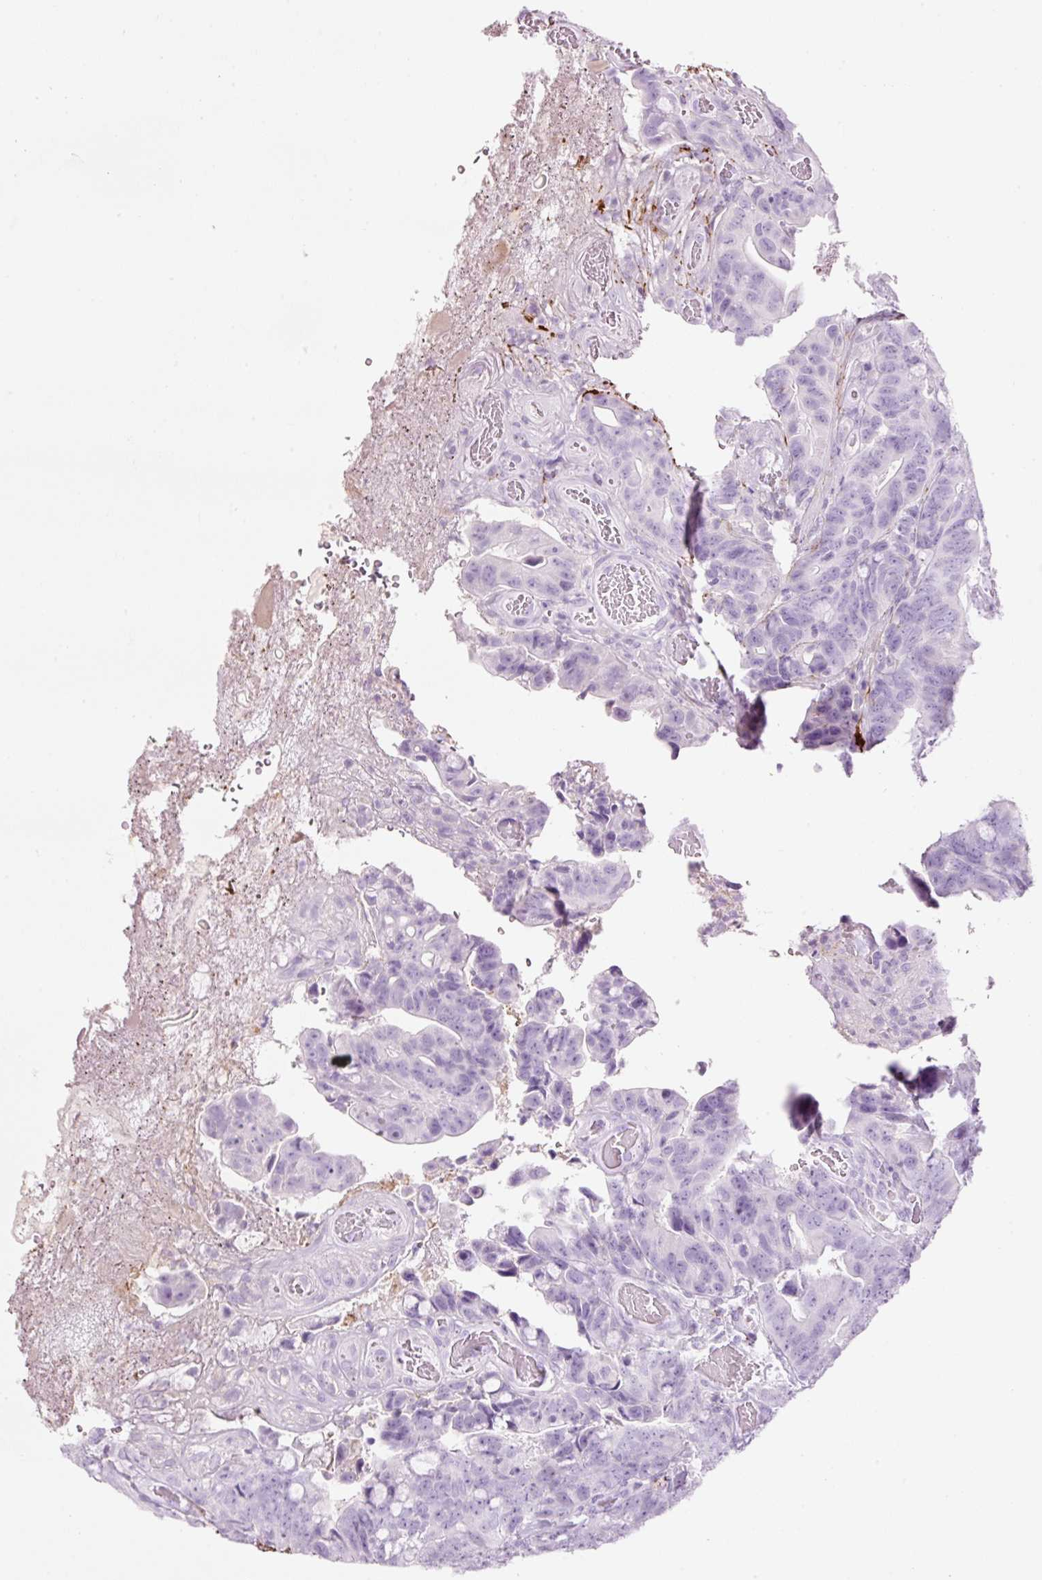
{"staining": {"intensity": "negative", "quantity": "none", "location": "none"}, "tissue": "colorectal cancer", "cell_type": "Tumor cells", "image_type": "cancer", "snomed": [{"axis": "morphology", "description": "Adenocarcinoma, NOS"}, {"axis": "topography", "description": "Colon"}], "caption": "IHC of adenocarcinoma (colorectal) demonstrates no expression in tumor cells.", "gene": "MFAP4", "patient": {"sex": "female", "age": 82}}